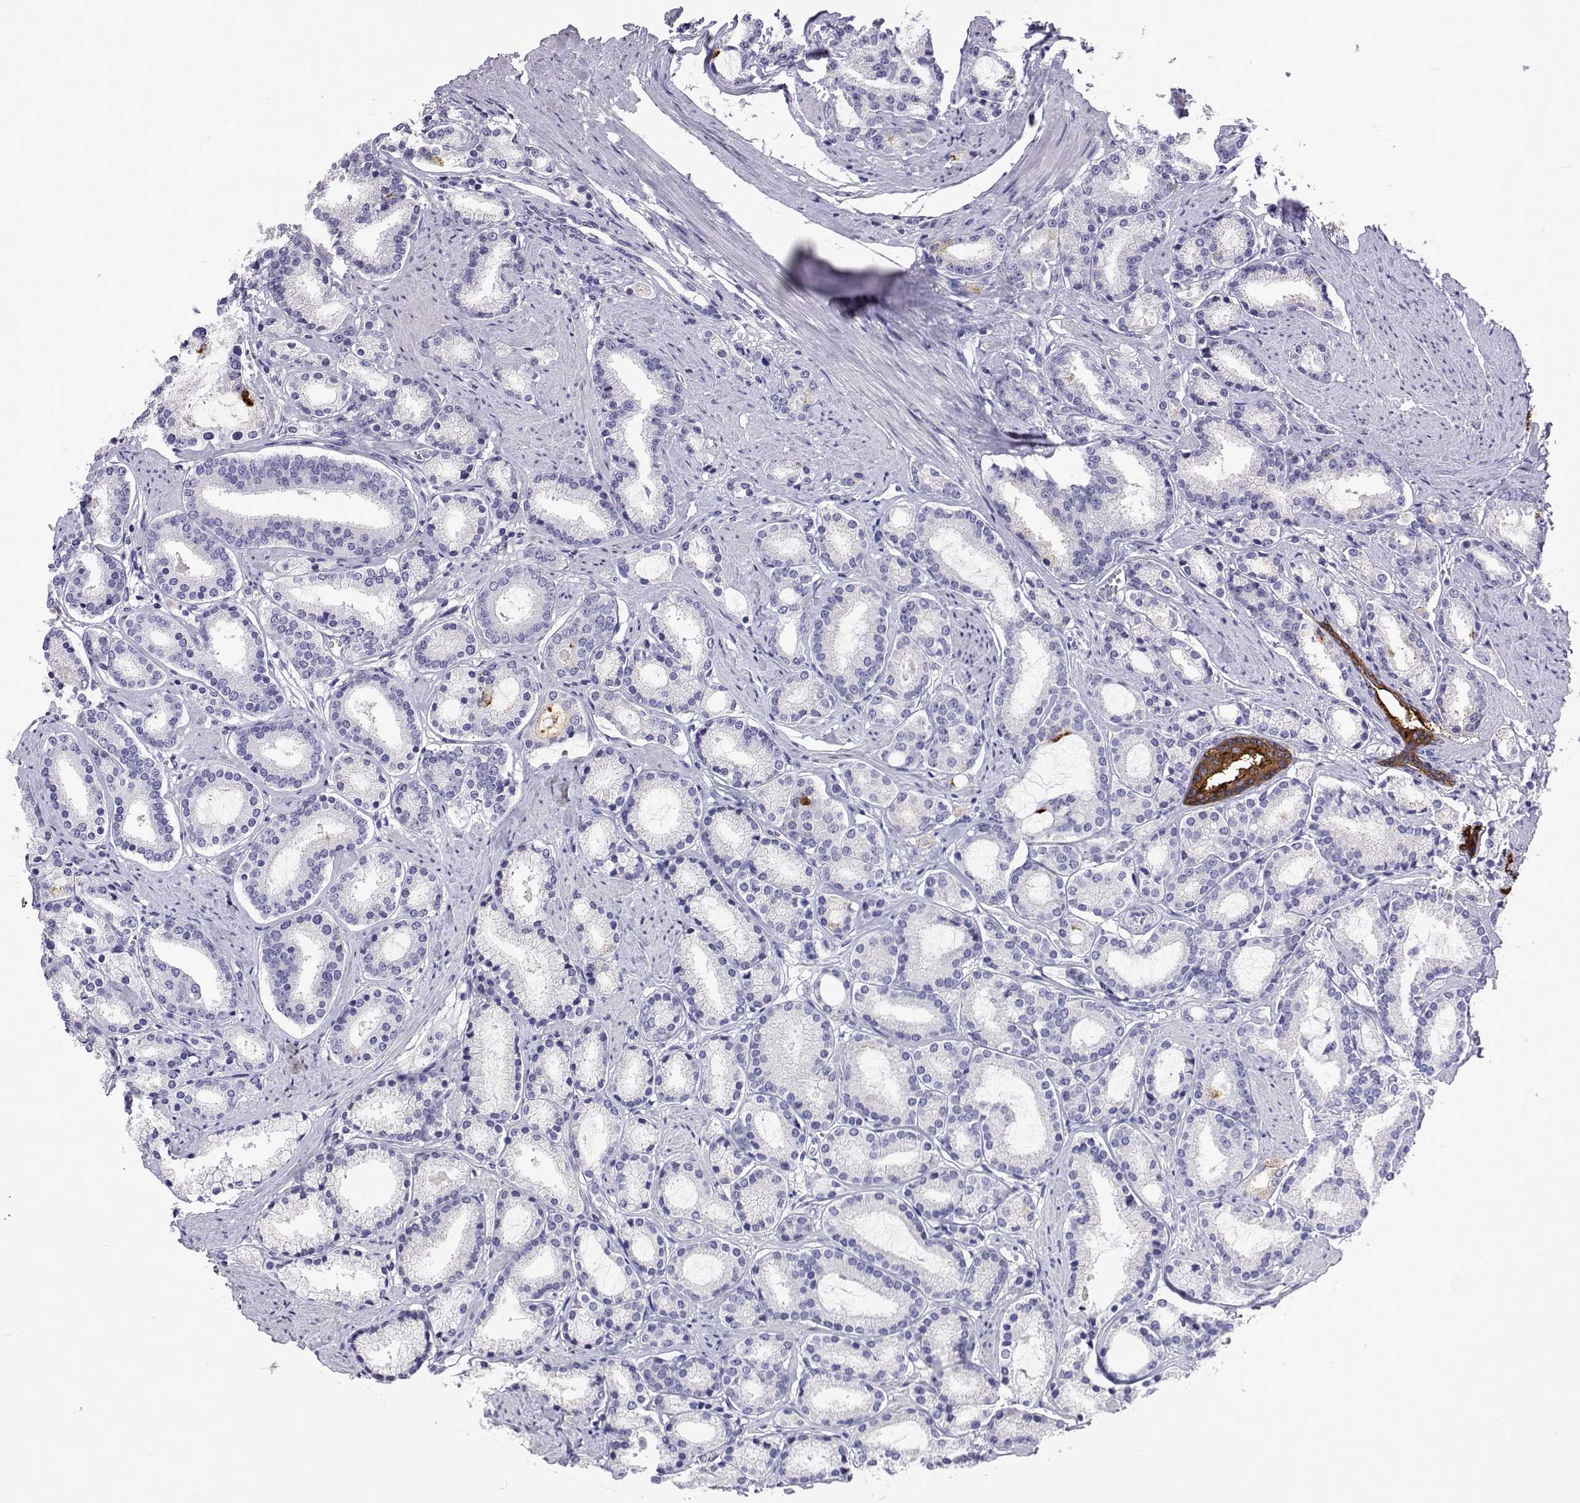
{"staining": {"intensity": "negative", "quantity": "none", "location": "none"}, "tissue": "prostate cancer", "cell_type": "Tumor cells", "image_type": "cancer", "snomed": [{"axis": "morphology", "description": "Adenocarcinoma, High grade"}, {"axis": "topography", "description": "Prostate"}], "caption": "An IHC micrograph of prostate adenocarcinoma (high-grade) is shown. There is no staining in tumor cells of prostate adenocarcinoma (high-grade).", "gene": "UMODL1", "patient": {"sex": "male", "age": 63}}